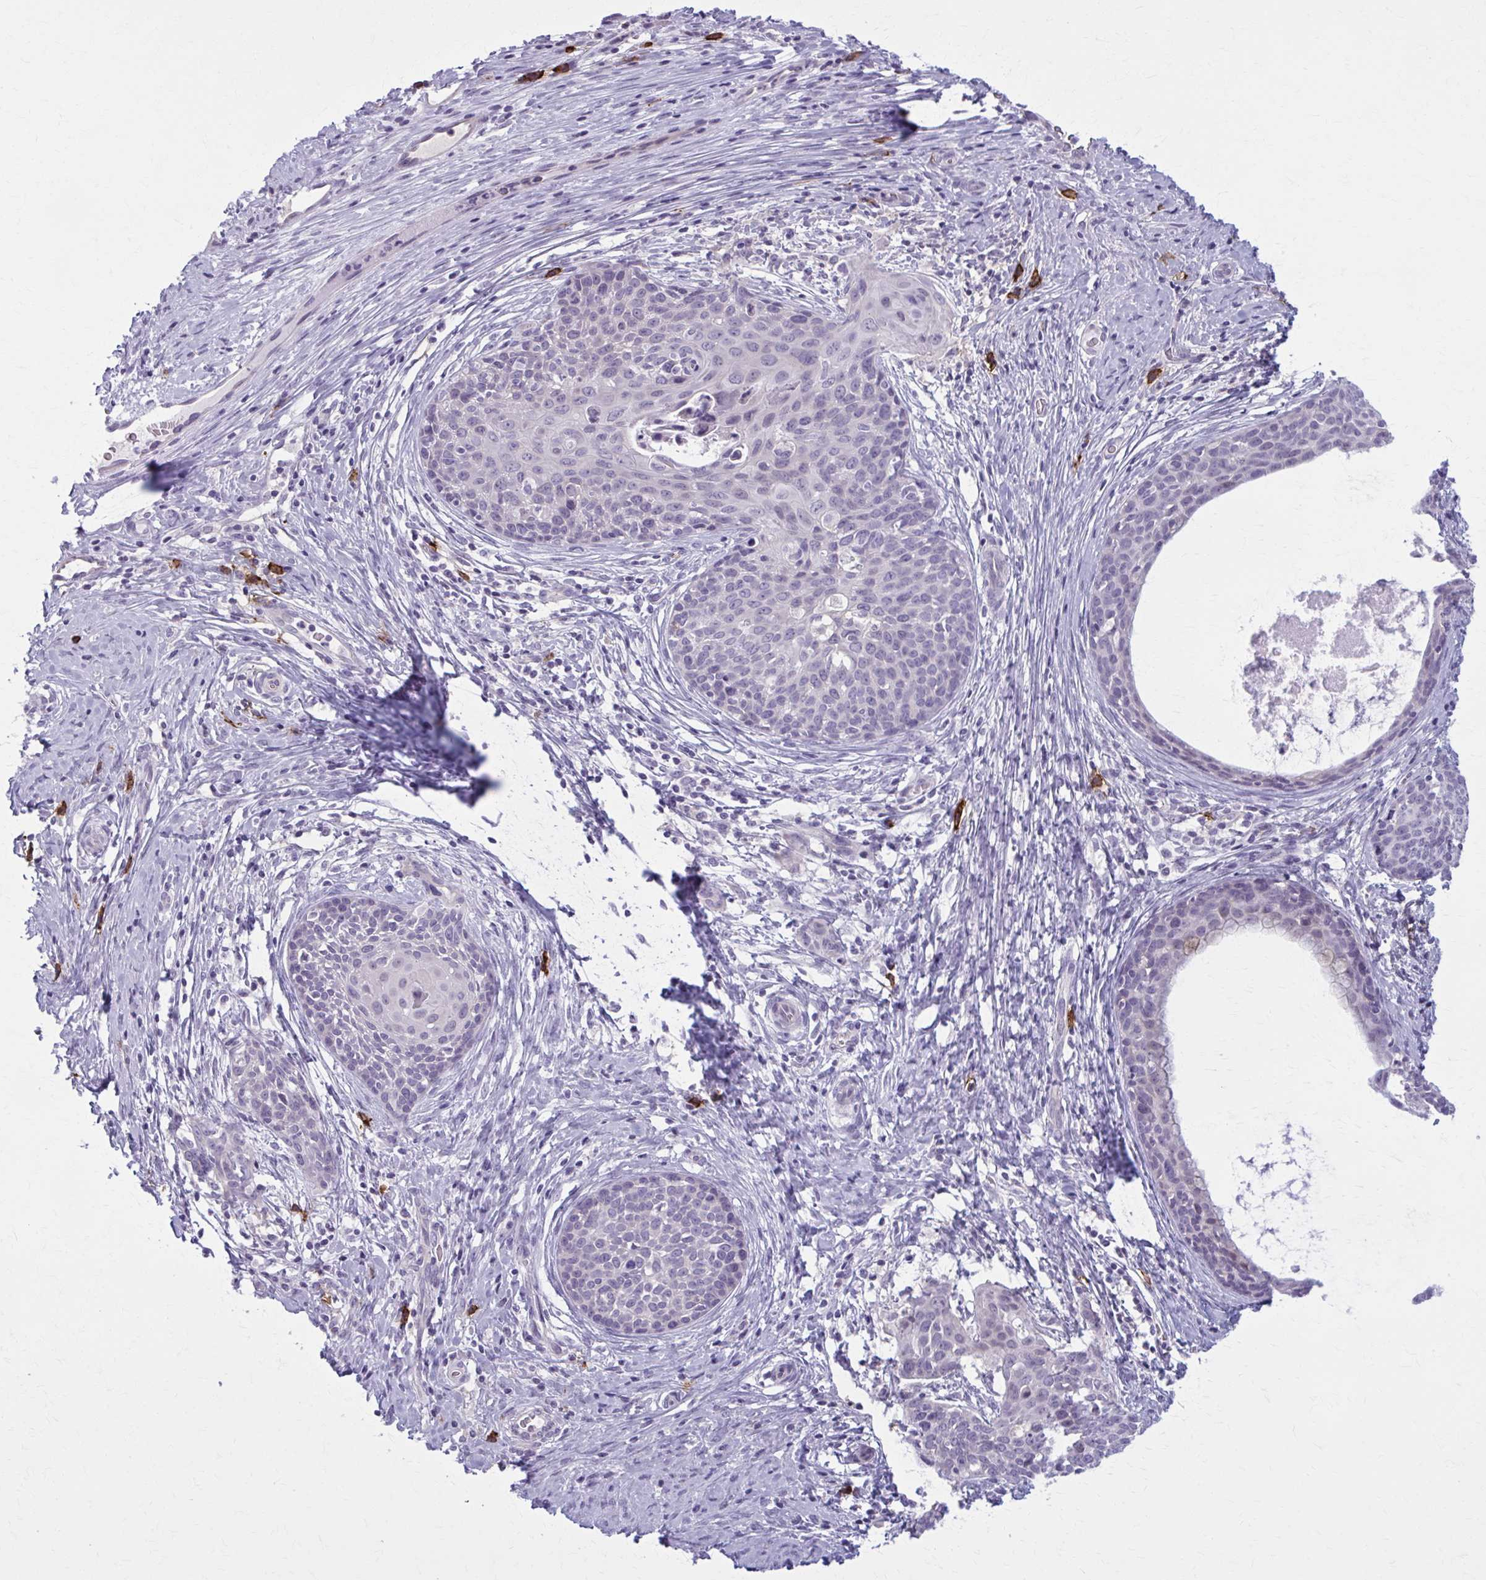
{"staining": {"intensity": "negative", "quantity": "none", "location": "none"}, "tissue": "cervical cancer", "cell_type": "Tumor cells", "image_type": "cancer", "snomed": [{"axis": "morphology", "description": "Squamous cell carcinoma, NOS"}, {"axis": "morphology", "description": "Adenocarcinoma, NOS"}, {"axis": "topography", "description": "Cervix"}], "caption": "Tumor cells are negative for protein expression in human cervical cancer. Nuclei are stained in blue.", "gene": "CD38", "patient": {"sex": "female", "age": 52}}